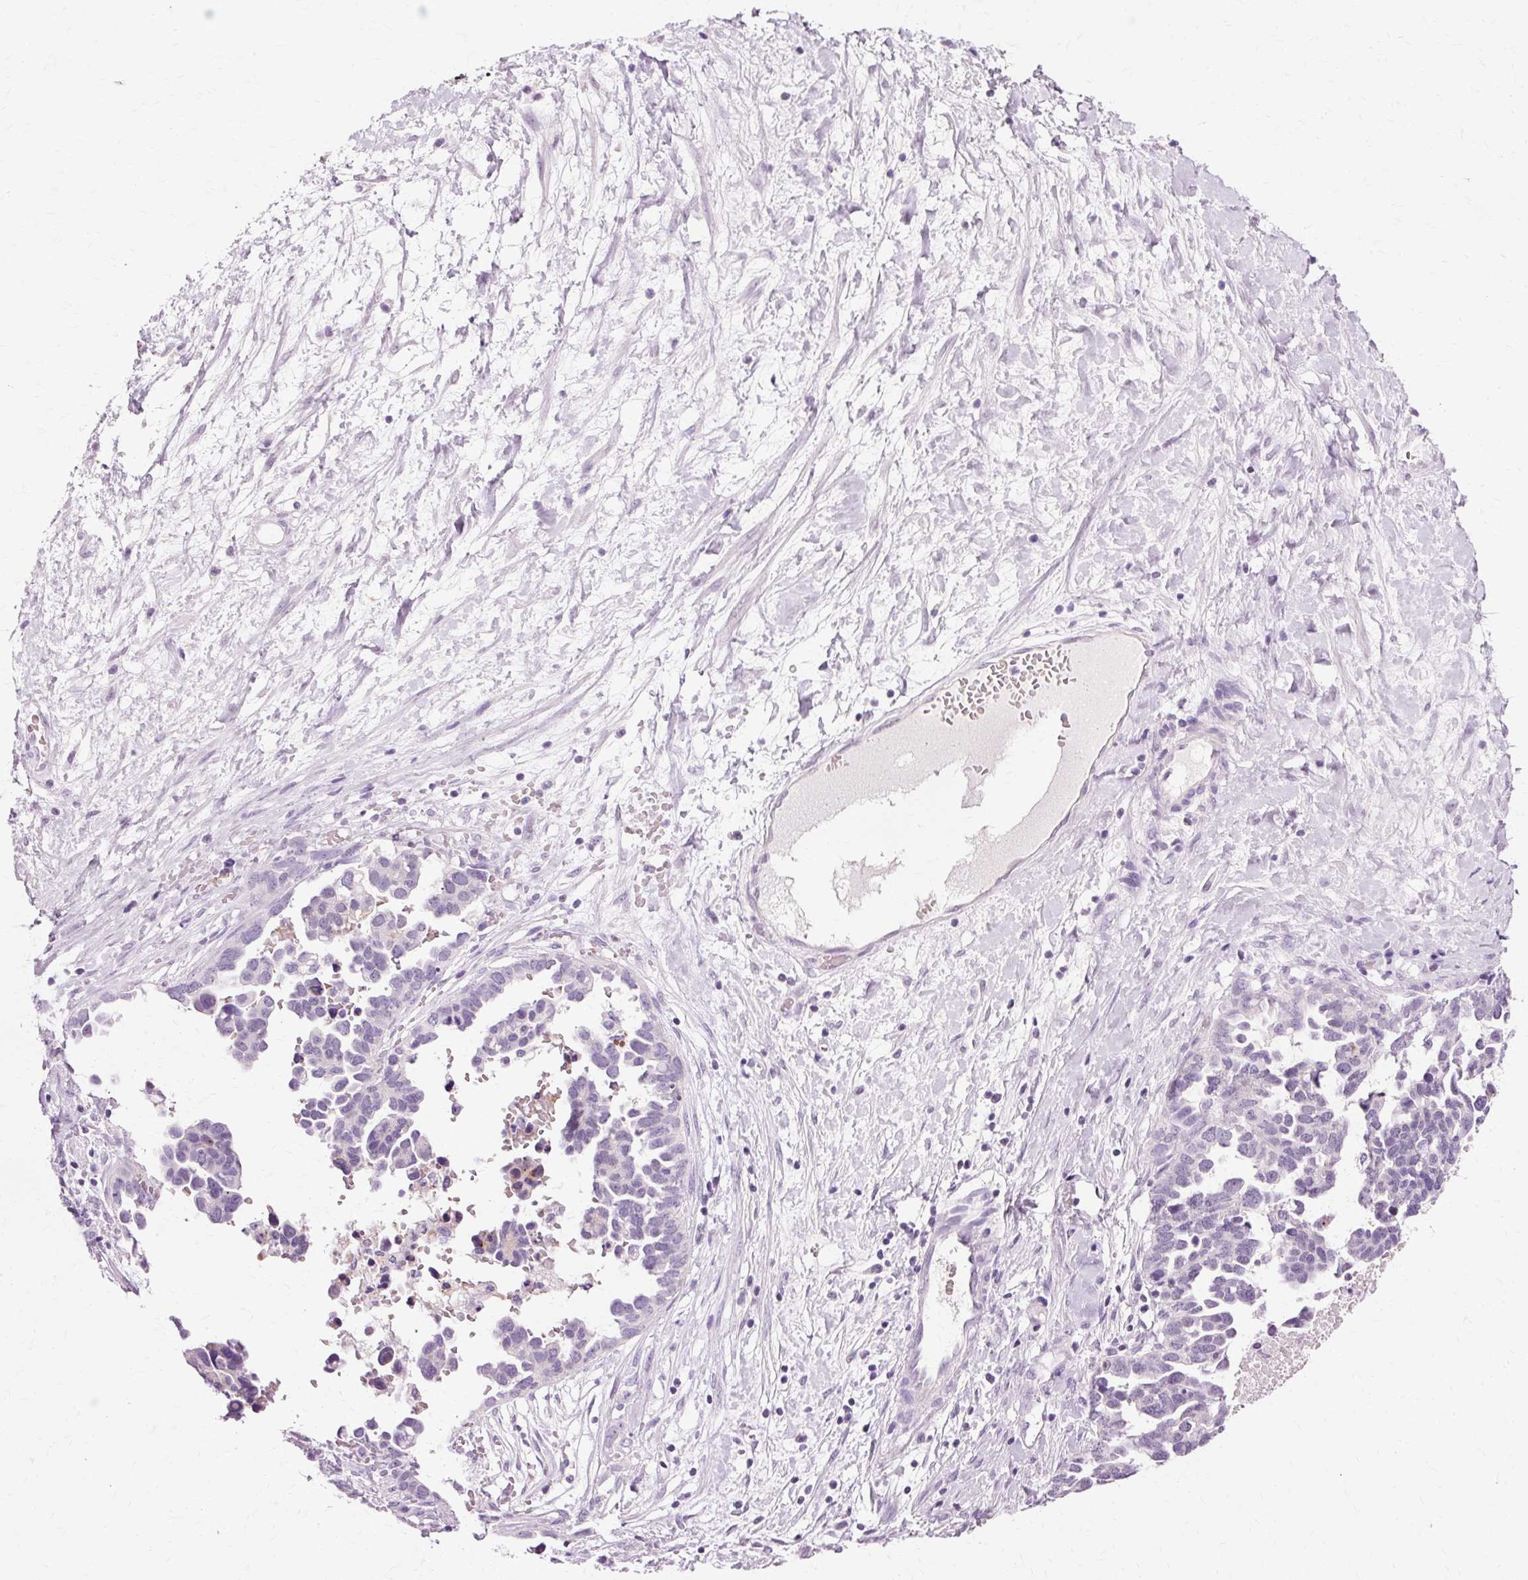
{"staining": {"intensity": "negative", "quantity": "none", "location": "none"}, "tissue": "ovarian cancer", "cell_type": "Tumor cells", "image_type": "cancer", "snomed": [{"axis": "morphology", "description": "Cystadenocarcinoma, serous, NOS"}, {"axis": "topography", "description": "Ovary"}], "caption": "Immunohistochemistry histopathology image of human ovarian cancer (serous cystadenocarcinoma) stained for a protein (brown), which displays no positivity in tumor cells.", "gene": "VN1R2", "patient": {"sex": "female", "age": 54}}